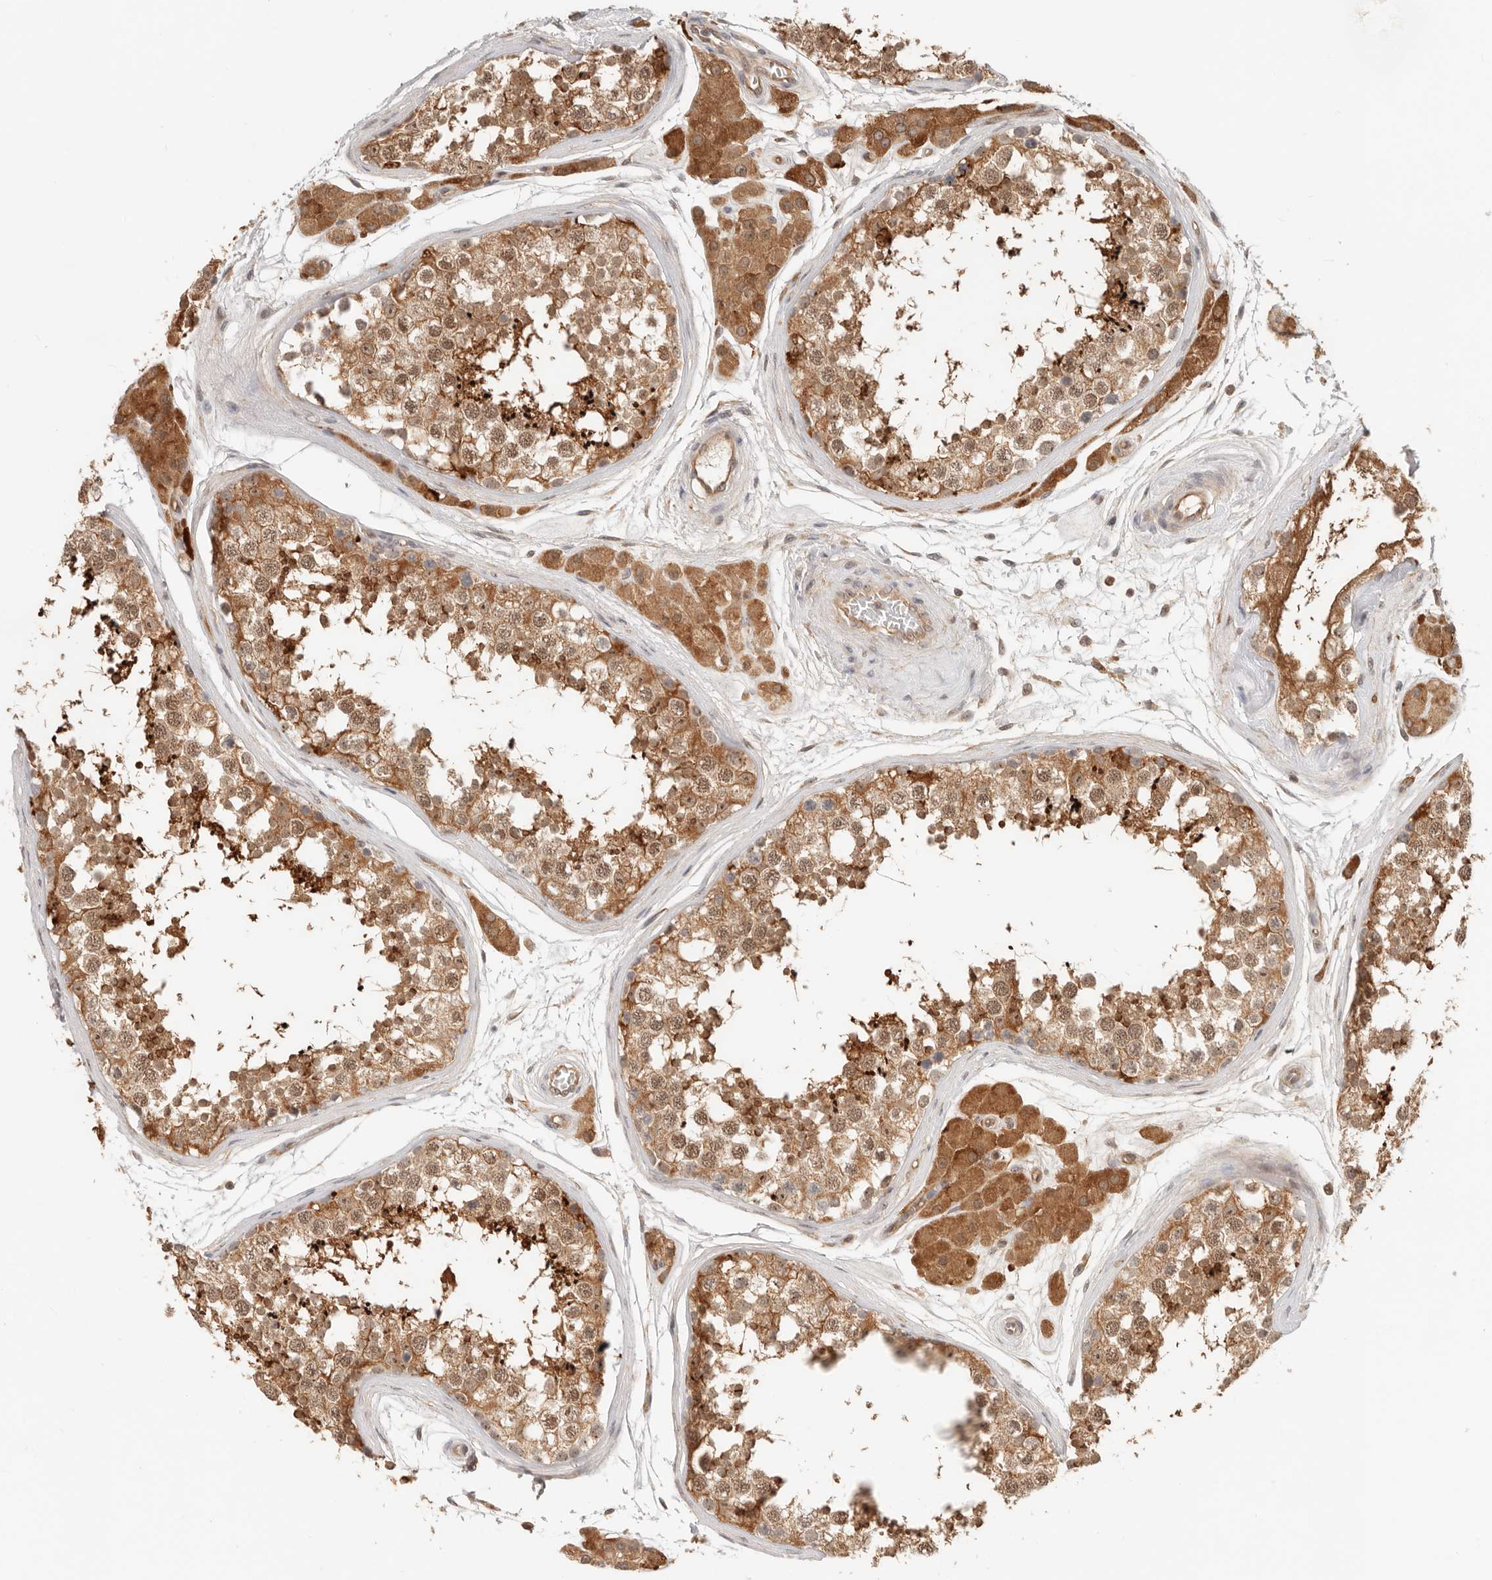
{"staining": {"intensity": "strong", "quantity": ">75%", "location": "cytoplasmic/membranous,nuclear"}, "tissue": "testis", "cell_type": "Cells in seminiferous ducts", "image_type": "normal", "snomed": [{"axis": "morphology", "description": "Normal tissue, NOS"}, {"axis": "topography", "description": "Testis"}], "caption": "An IHC histopathology image of normal tissue is shown. Protein staining in brown labels strong cytoplasmic/membranous,nuclear positivity in testis within cells in seminiferous ducts. The staining was performed using DAB (3,3'-diaminobenzidine), with brown indicating positive protein expression. Nuclei are stained blue with hematoxylin.", "gene": "HEXD", "patient": {"sex": "male", "age": 56}}